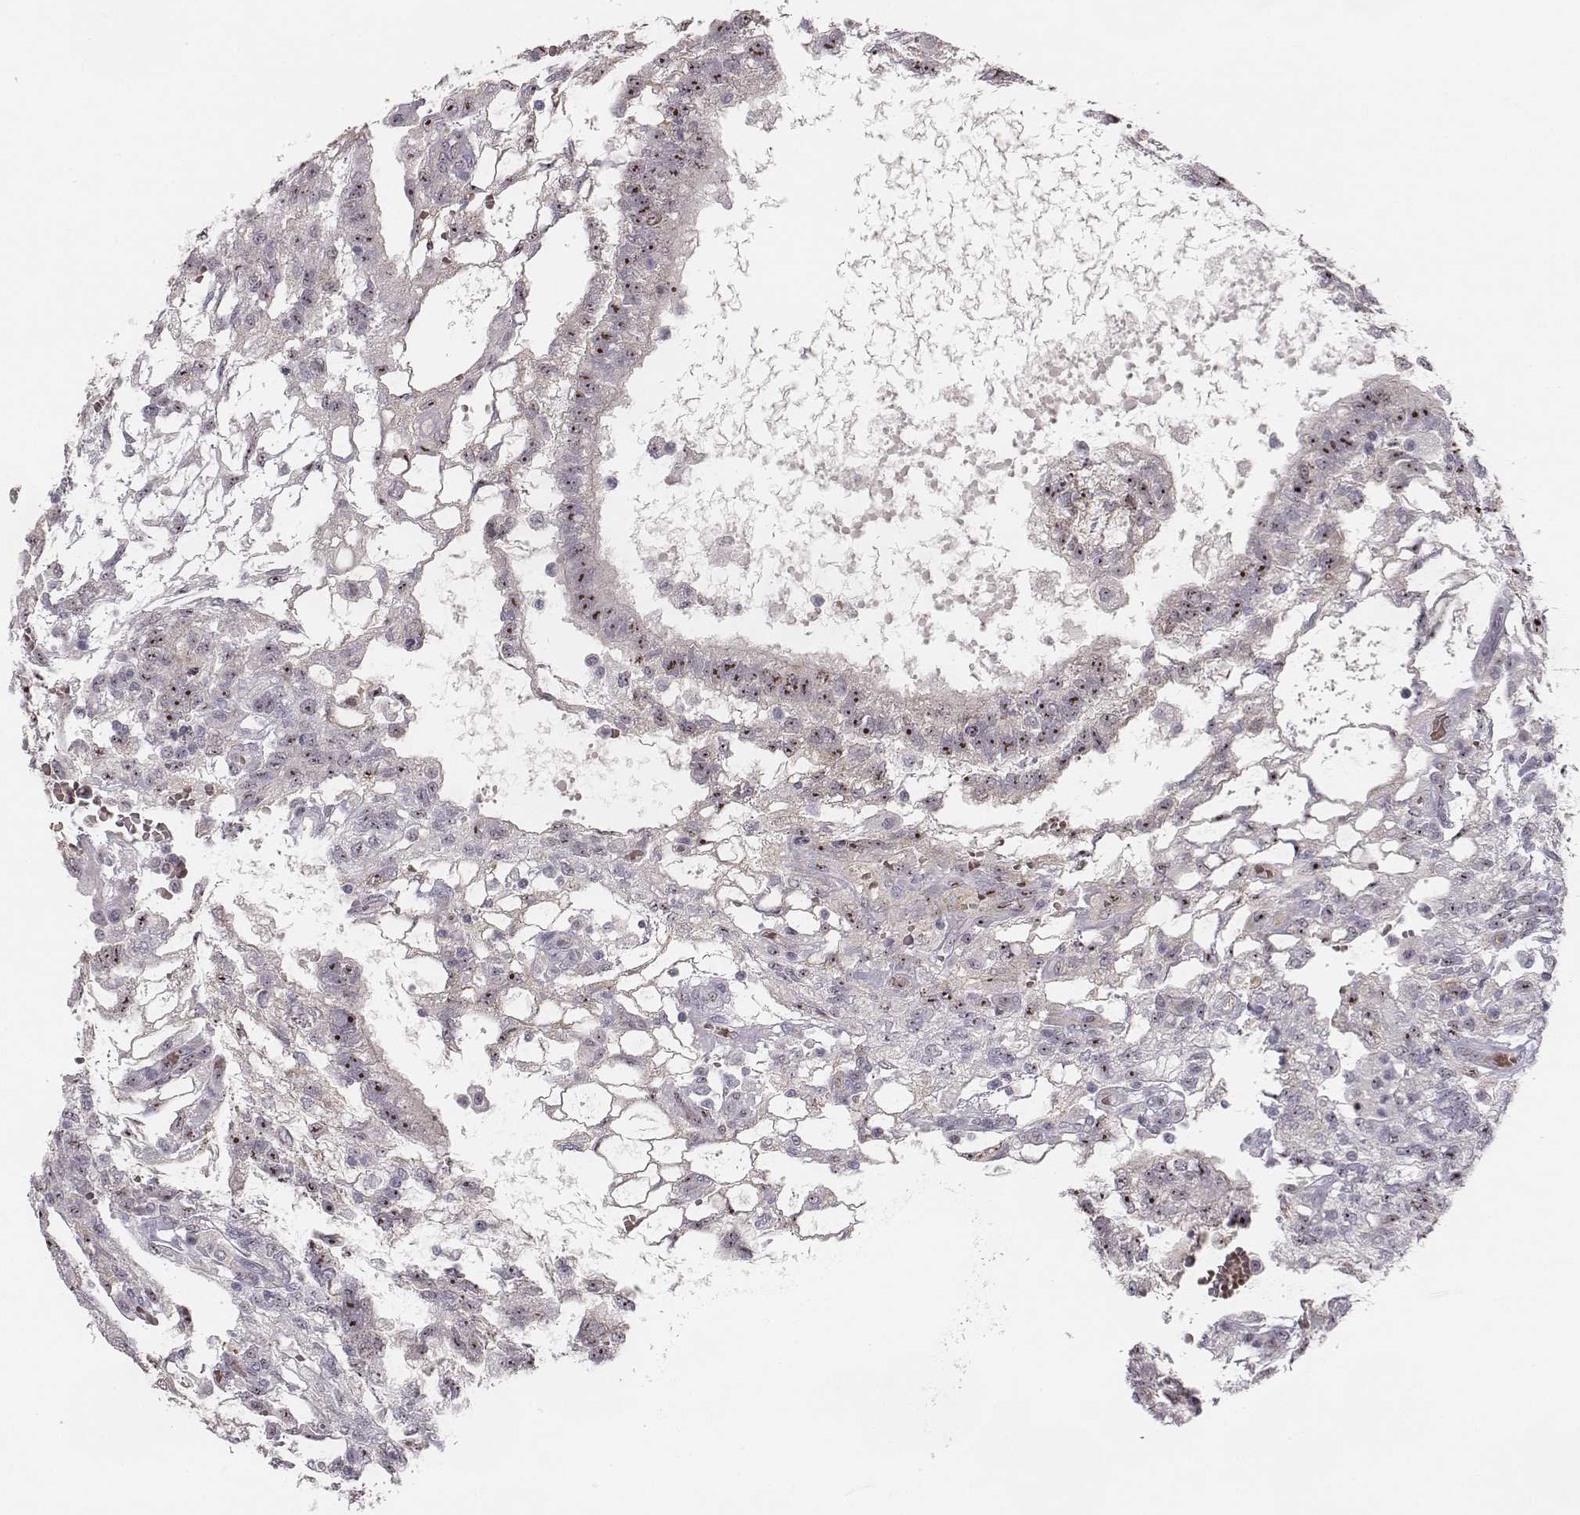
{"staining": {"intensity": "strong", "quantity": ">75%", "location": "nuclear"}, "tissue": "testis cancer", "cell_type": "Tumor cells", "image_type": "cancer", "snomed": [{"axis": "morphology", "description": "Carcinoma, Embryonal, NOS"}, {"axis": "topography", "description": "Testis"}], "caption": "Immunohistochemical staining of testis embryonal carcinoma shows strong nuclear protein expression in approximately >75% of tumor cells. (IHC, brightfield microscopy, high magnification).", "gene": "NIFK", "patient": {"sex": "male", "age": 32}}